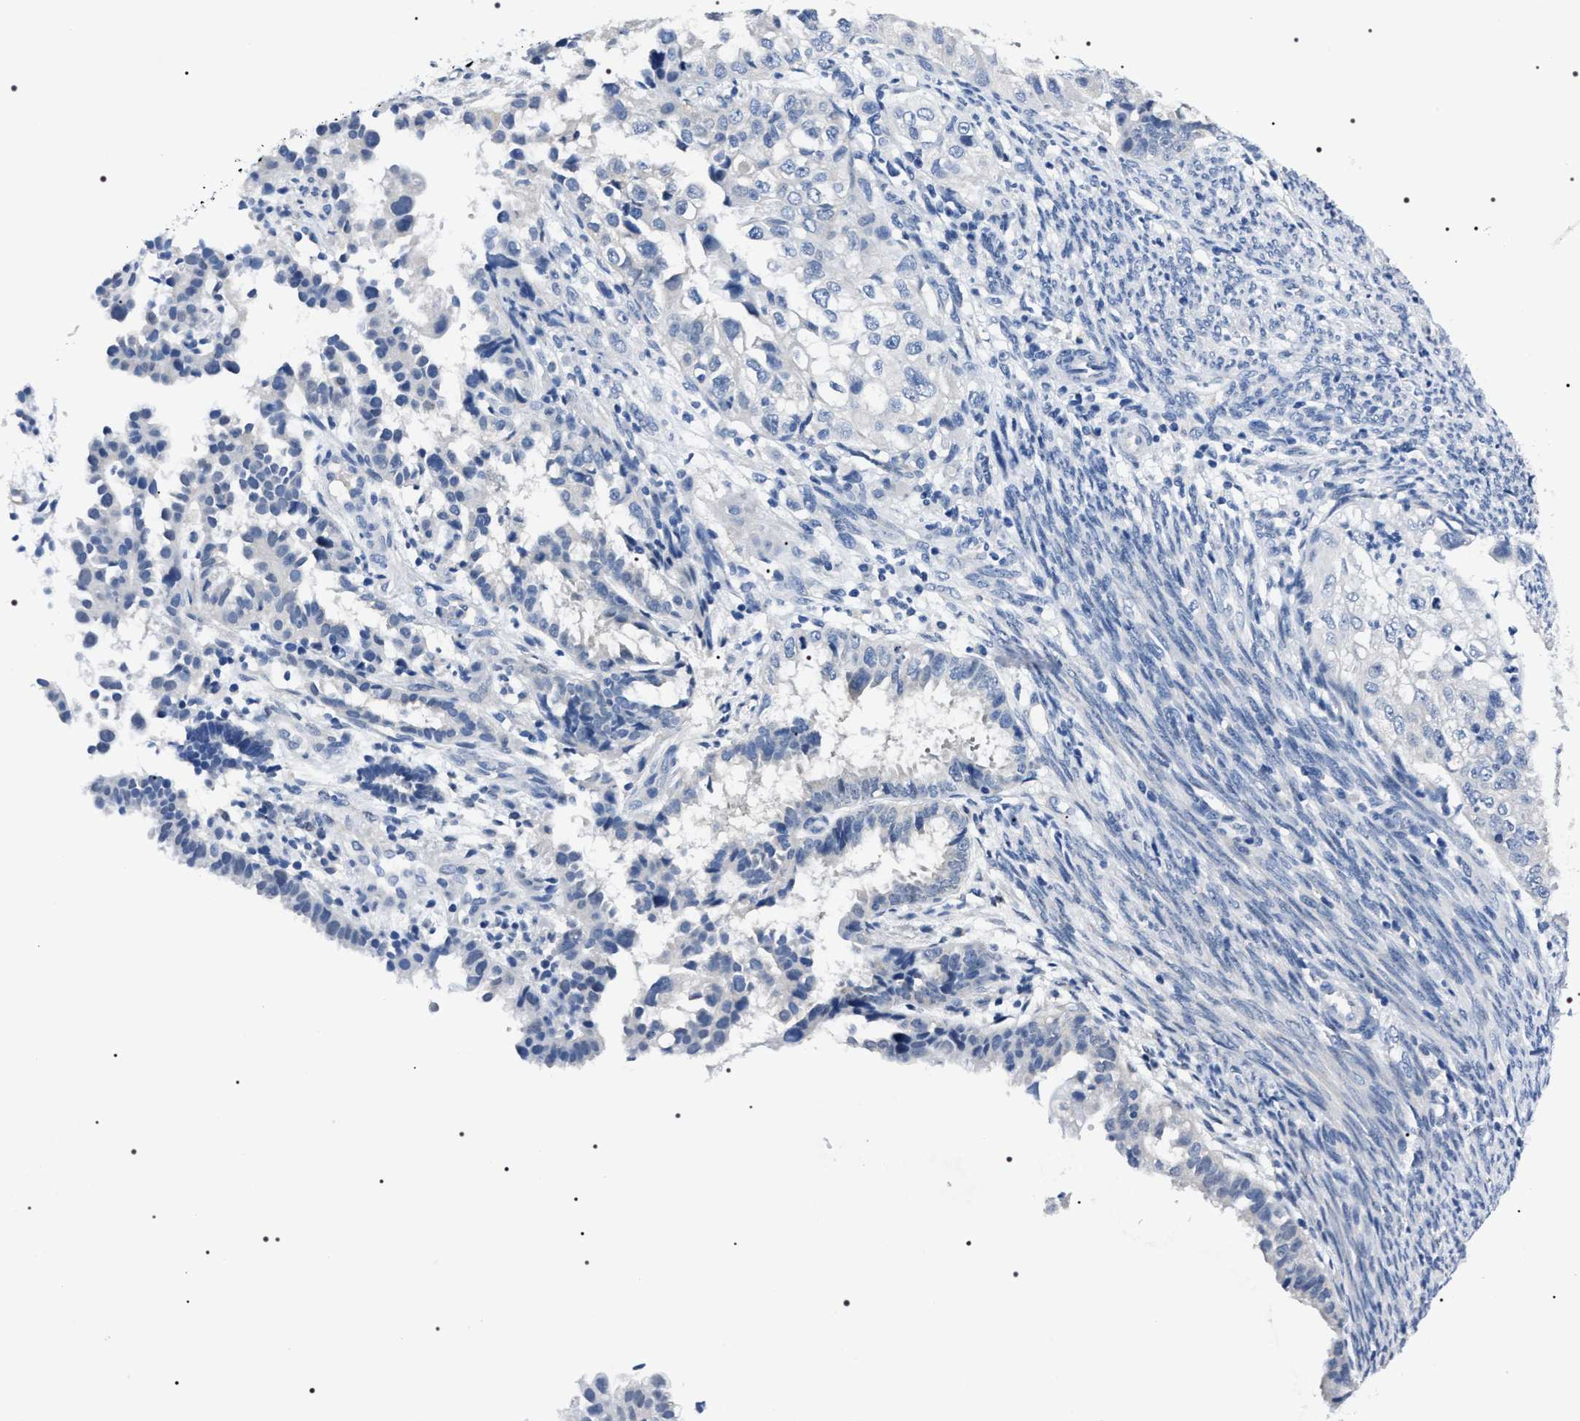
{"staining": {"intensity": "negative", "quantity": "none", "location": "none"}, "tissue": "endometrial cancer", "cell_type": "Tumor cells", "image_type": "cancer", "snomed": [{"axis": "morphology", "description": "Adenocarcinoma, NOS"}, {"axis": "topography", "description": "Endometrium"}], "caption": "Endometrial adenocarcinoma stained for a protein using IHC demonstrates no expression tumor cells.", "gene": "ADH4", "patient": {"sex": "female", "age": 85}}